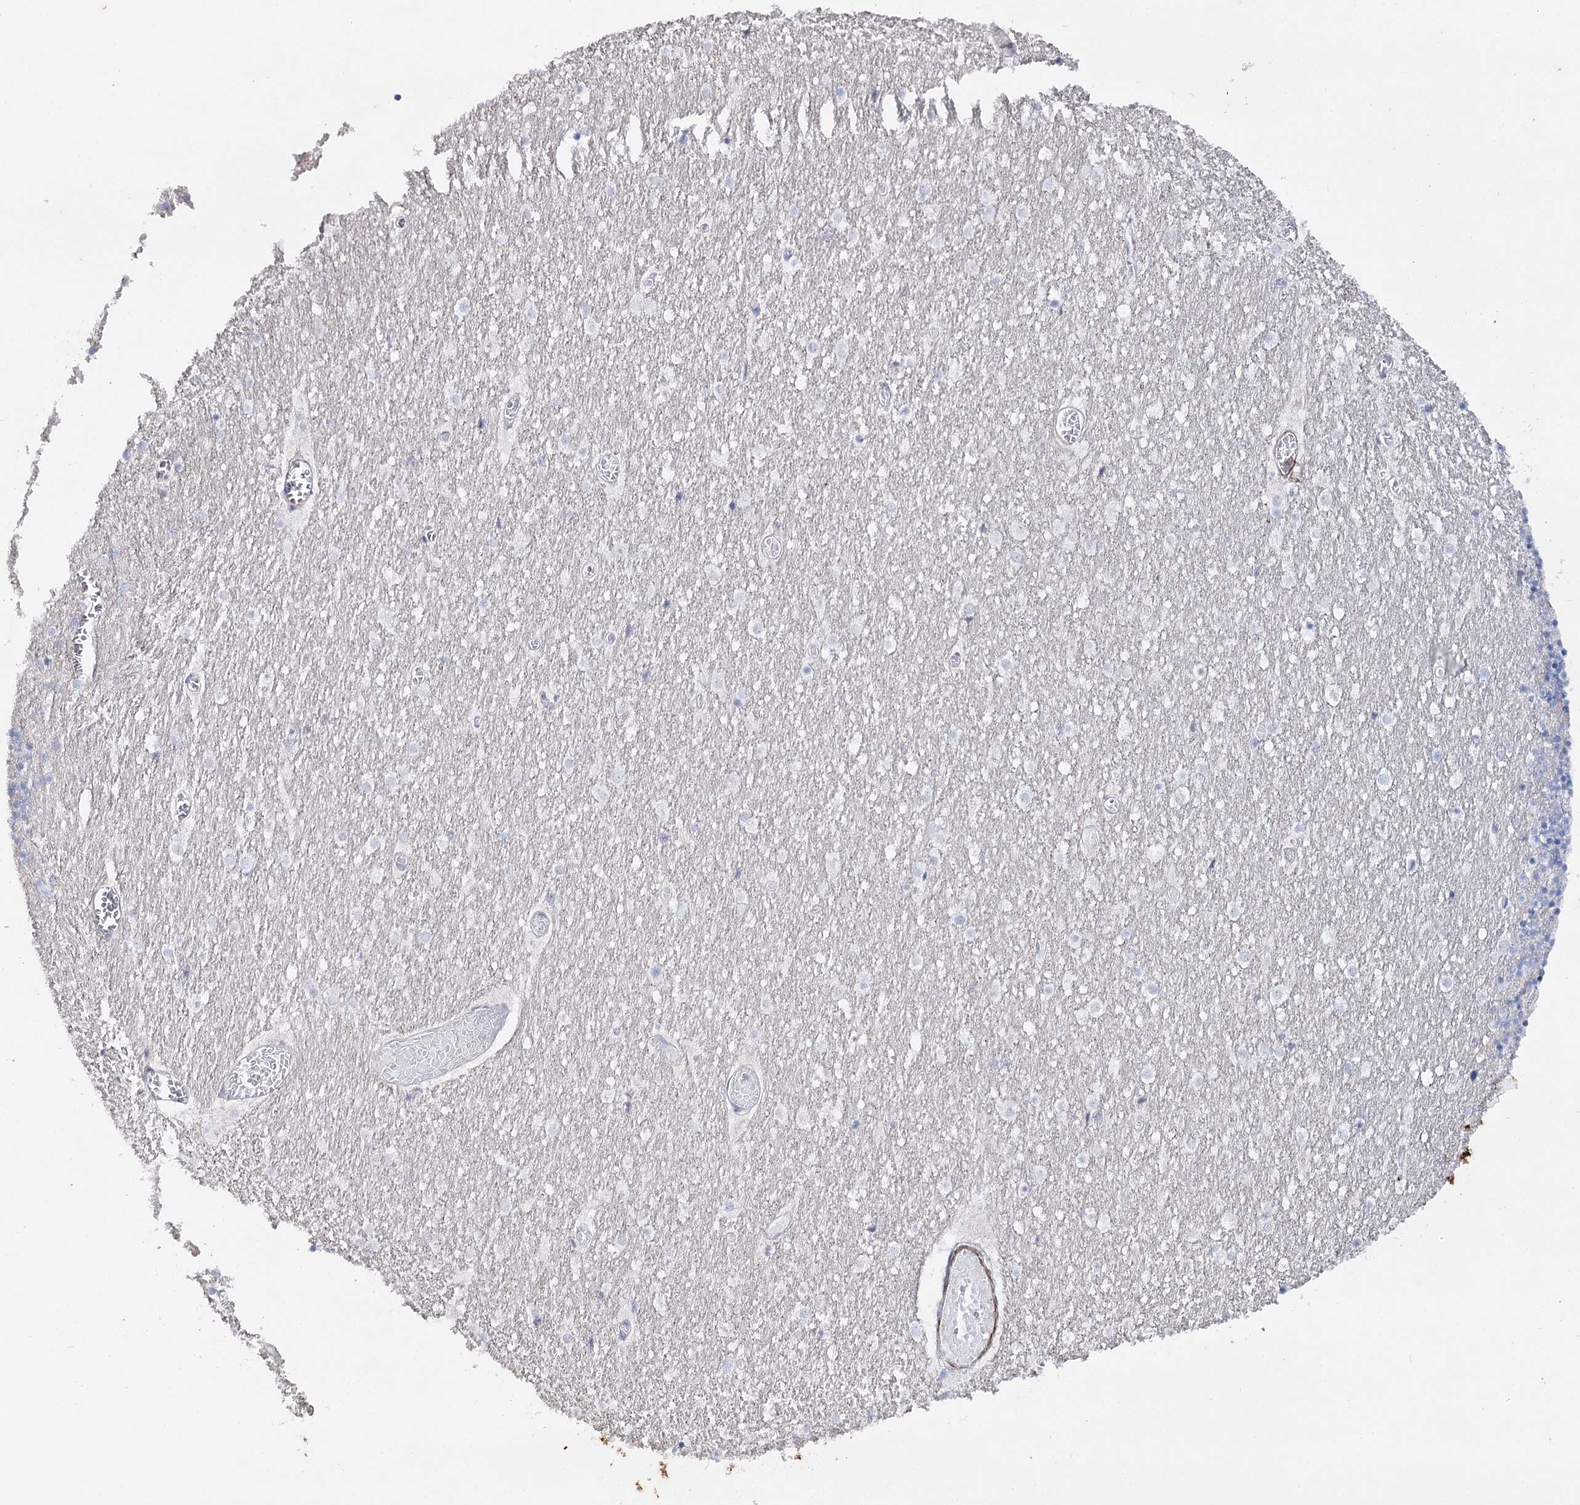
{"staining": {"intensity": "negative", "quantity": "none", "location": "none"}, "tissue": "cerebellum", "cell_type": "Cells in granular layer", "image_type": "normal", "snomed": [{"axis": "morphology", "description": "Normal tissue, NOS"}, {"axis": "topography", "description": "Cerebellum"}], "caption": "Histopathology image shows no significant protein positivity in cells in granular layer of benign cerebellum.", "gene": "AGXT2", "patient": {"sex": "female", "age": 28}}